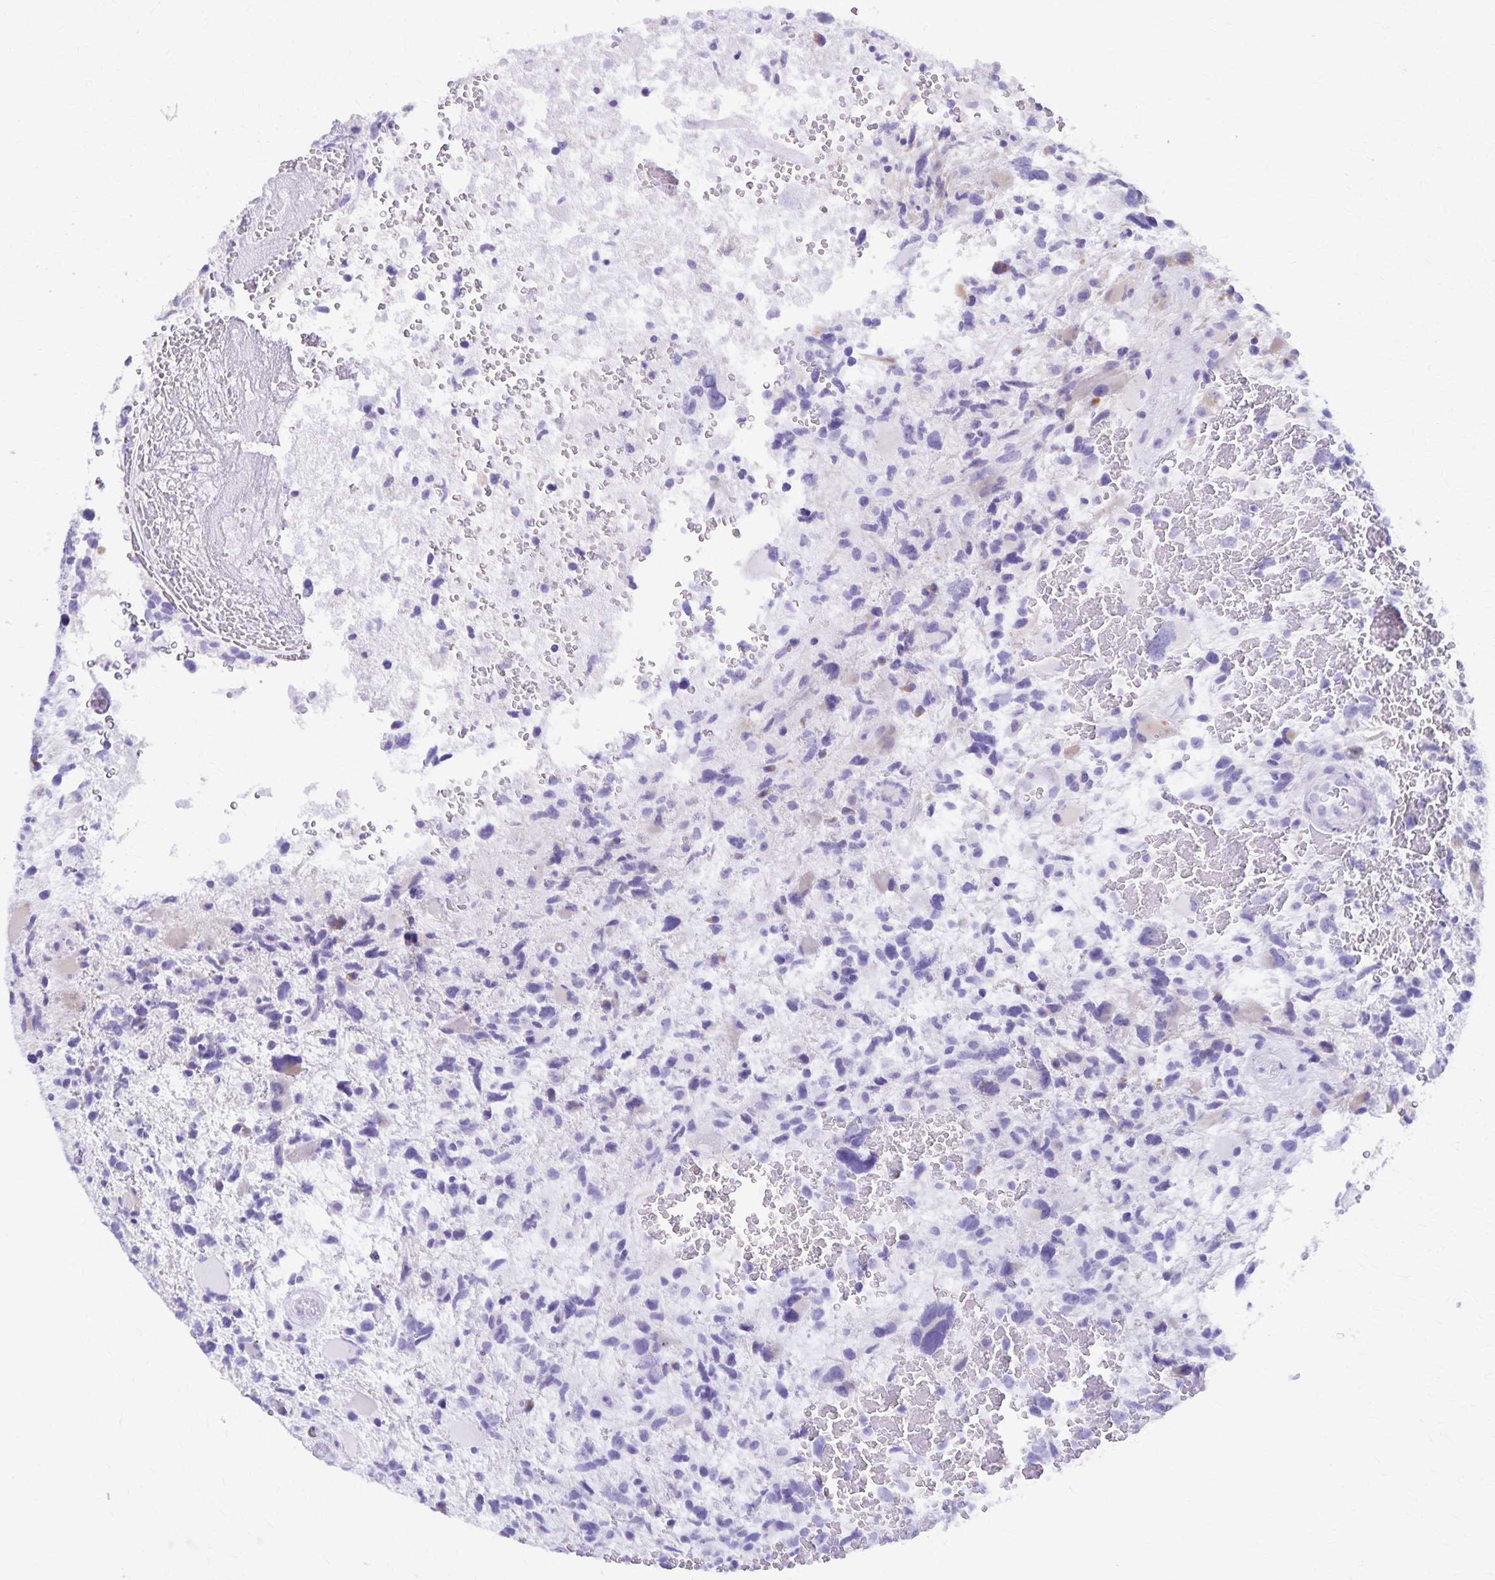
{"staining": {"intensity": "negative", "quantity": "none", "location": "none"}, "tissue": "glioma", "cell_type": "Tumor cells", "image_type": "cancer", "snomed": [{"axis": "morphology", "description": "Glioma, malignant, High grade"}, {"axis": "topography", "description": "Brain"}], "caption": "Histopathology image shows no significant protein positivity in tumor cells of glioma. The staining was performed using DAB to visualize the protein expression in brown, while the nuclei were stained in blue with hematoxylin (Magnification: 20x).", "gene": "DEFA5", "patient": {"sex": "female", "age": 71}}